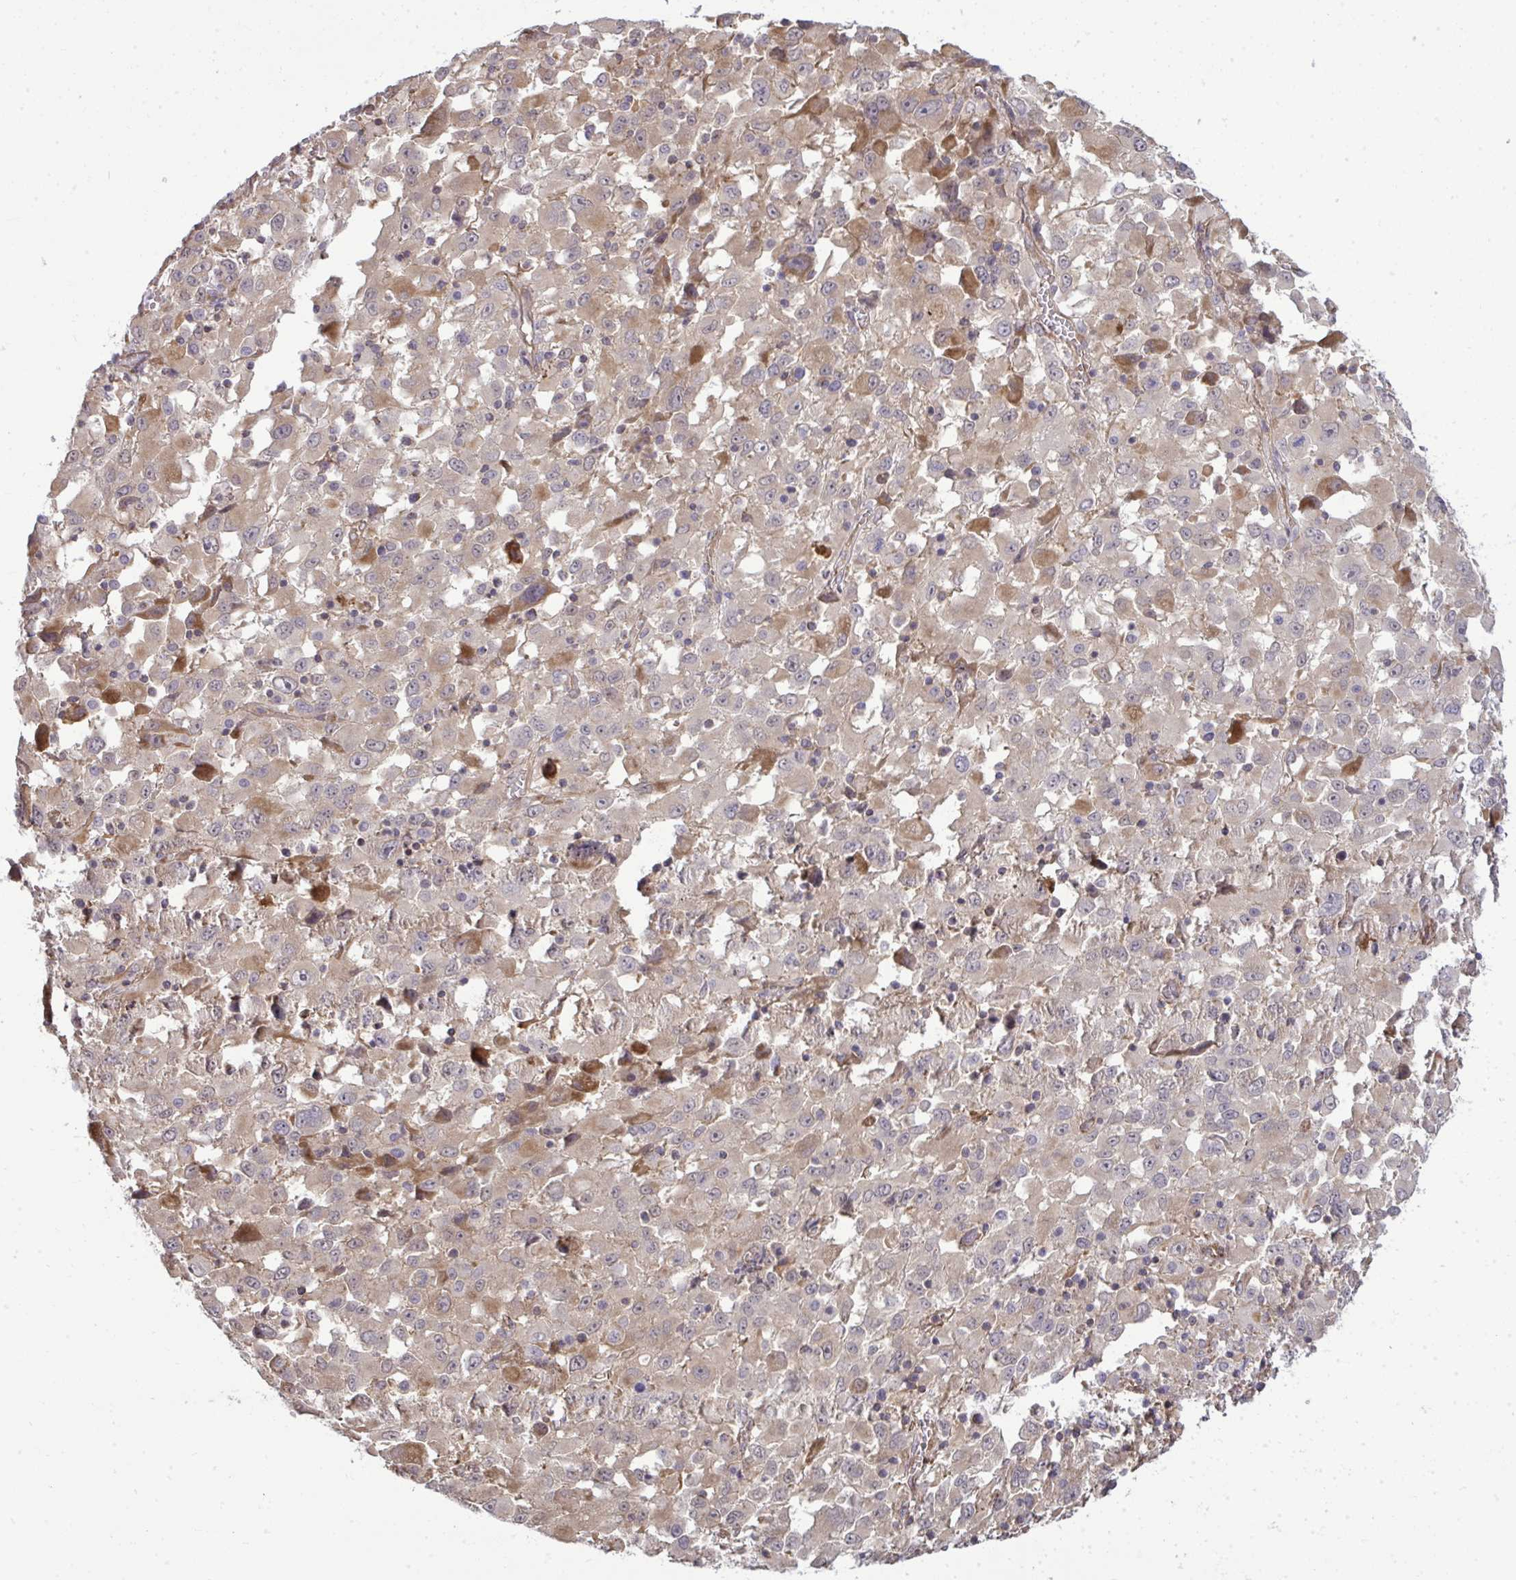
{"staining": {"intensity": "weak", "quantity": ">75%", "location": "cytoplasmic/membranous"}, "tissue": "melanoma", "cell_type": "Tumor cells", "image_type": "cancer", "snomed": [{"axis": "morphology", "description": "Malignant melanoma, Metastatic site"}, {"axis": "topography", "description": "Soft tissue"}], "caption": "The micrograph shows a brown stain indicating the presence of a protein in the cytoplasmic/membranous of tumor cells in melanoma.", "gene": "FUT10", "patient": {"sex": "male", "age": 50}}